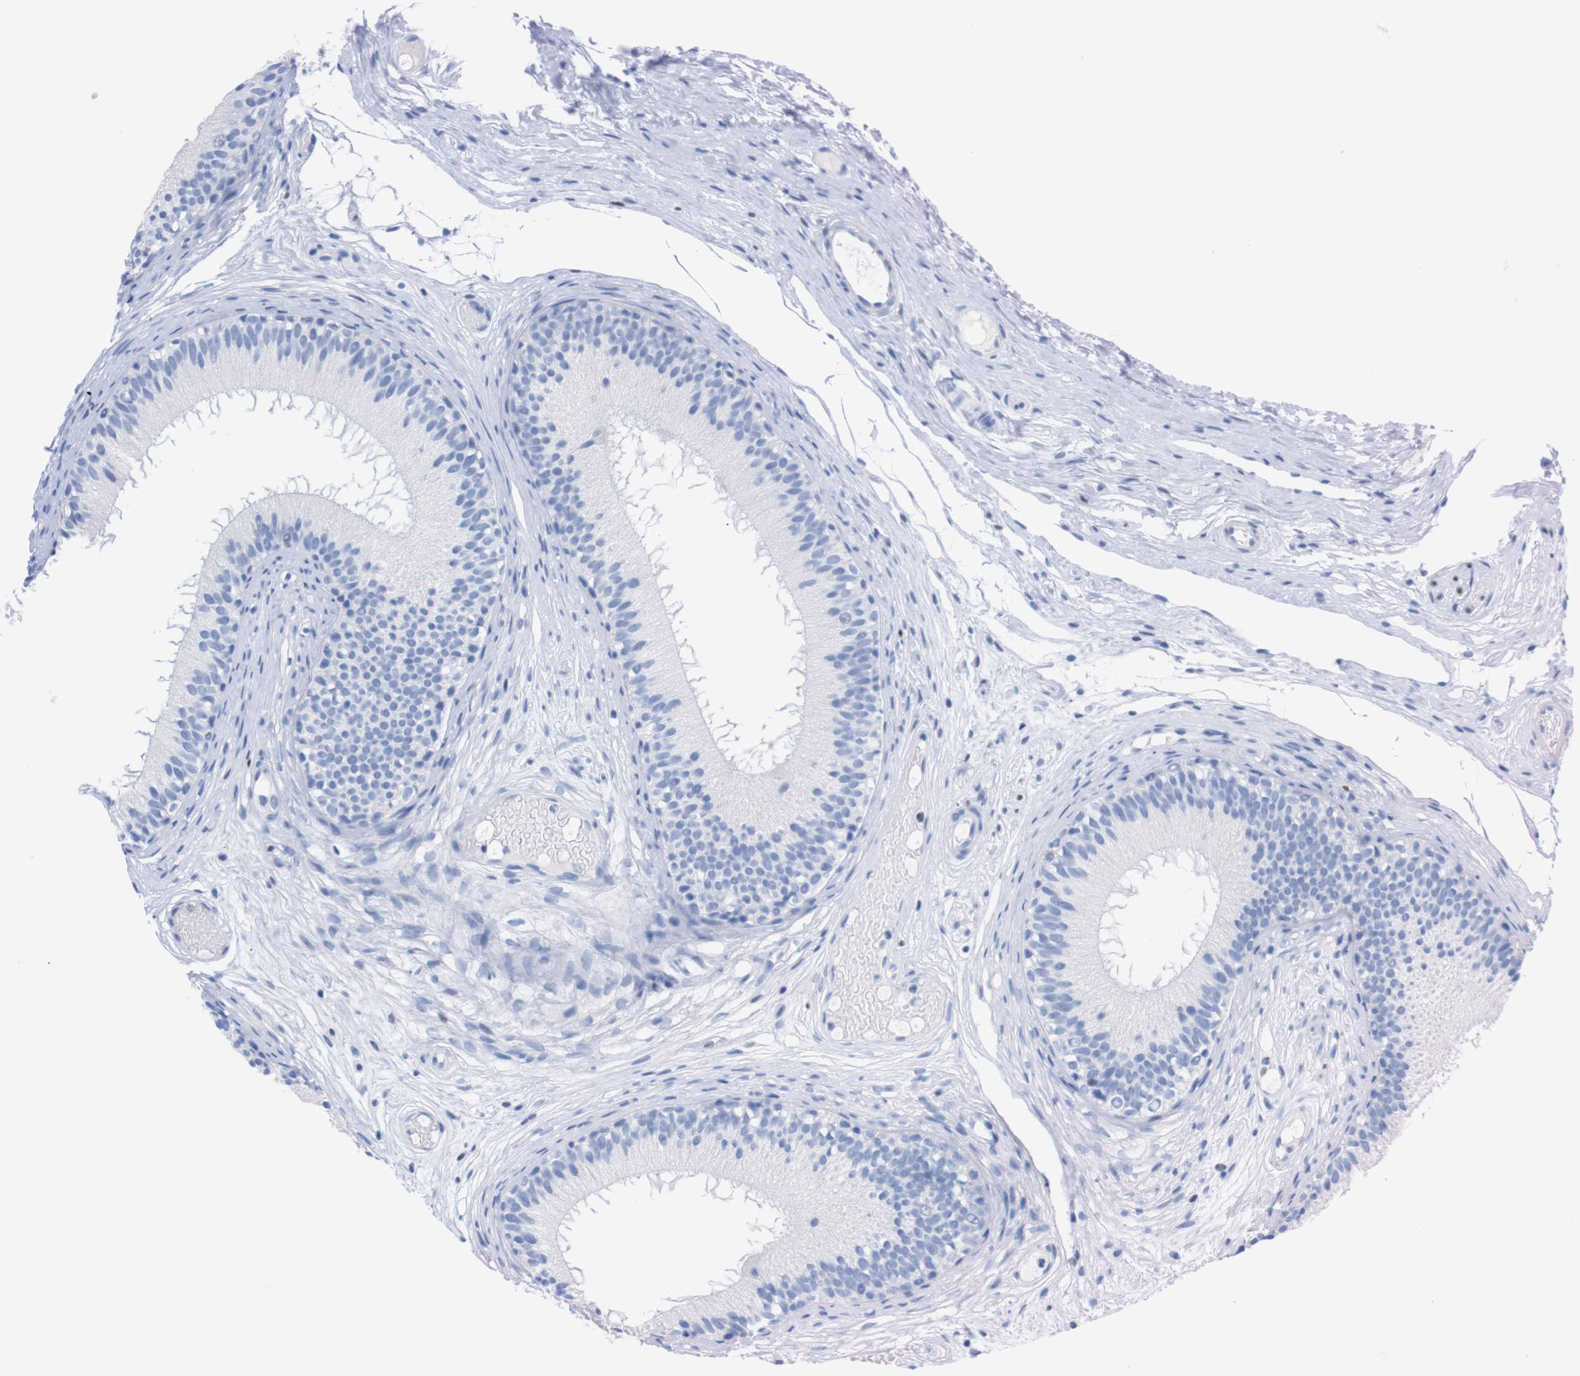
{"staining": {"intensity": "negative", "quantity": "none", "location": "none"}, "tissue": "epididymis", "cell_type": "Glandular cells", "image_type": "normal", "snomed": [{"axis": "morphology", "description": "Normal tissue, NOS"}, {"axis": "morphology", "description": "Atrophy, NOS"}, {"axis": "topography", "description": "Testis"}, {"axis": "topography", "description": "Epididymis"}], "caption": "An immunohistochemistry (IHC) image of benign epididymis is shown. There is no staining in glandular cells of epididymis. (DAB immunohistochemistry (IHC), high magnification).", "gene": "P2RY12", "patient": {"sex": "male", "age": 18}}